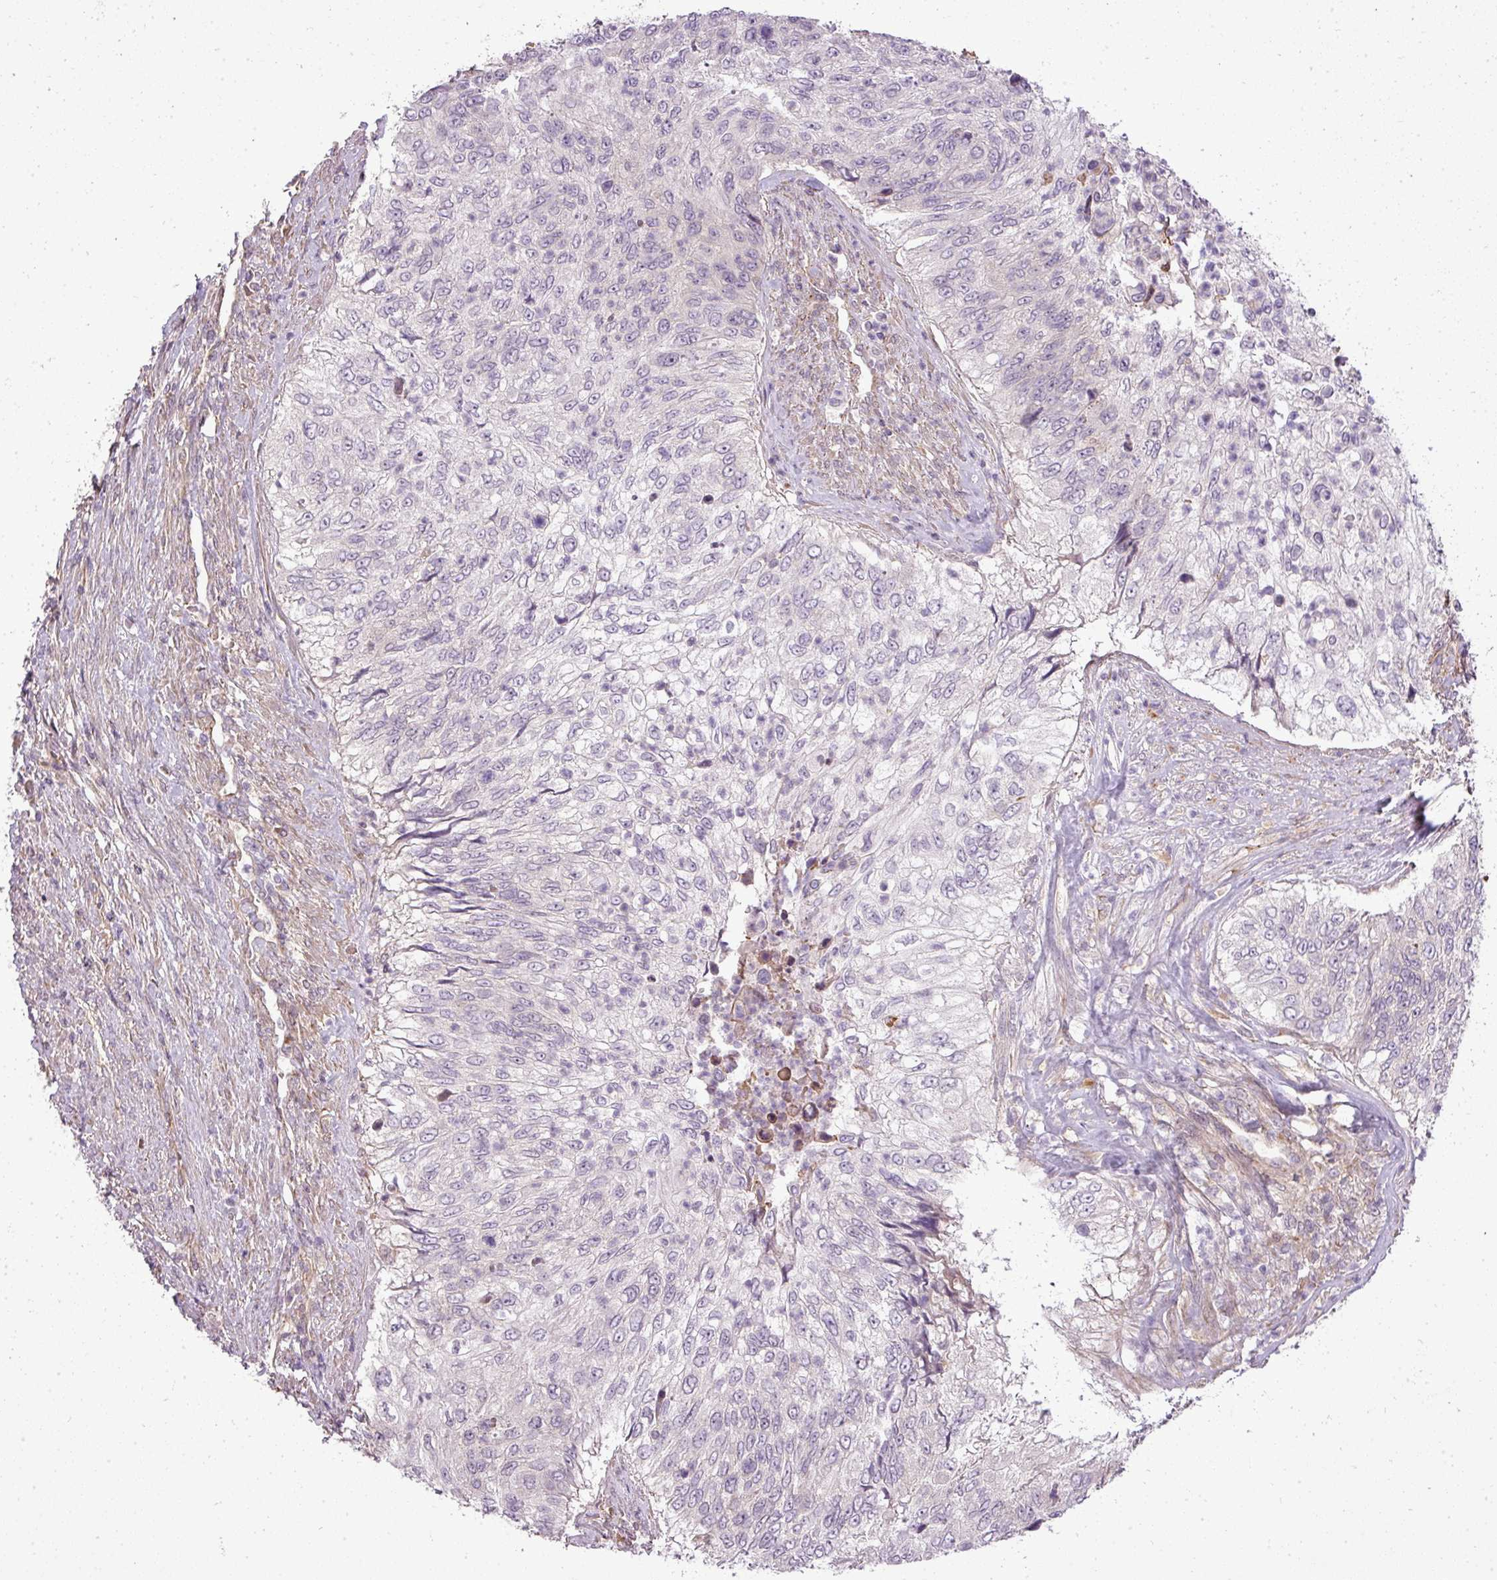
{"staining": {"intensity": "negative", "quantity": "none", "location": "none"}, "tissue": "urothelial cancer", "cell_type": "Tumor cells", "image_type": "cancer", "snomed": [{"axis": "morphology", "description": "Urothelial carcinoma, High grade"}, {"axis": "topography", "description": "Urinary bladder"}], "caption": "Immunohistochemical staining of human urothelial cancer demonstrates no significant staining in tumor cells. Nuclei are stained in blue.", "gene": "PDRG1", "patient": {"sex": "female", "age": 60}}